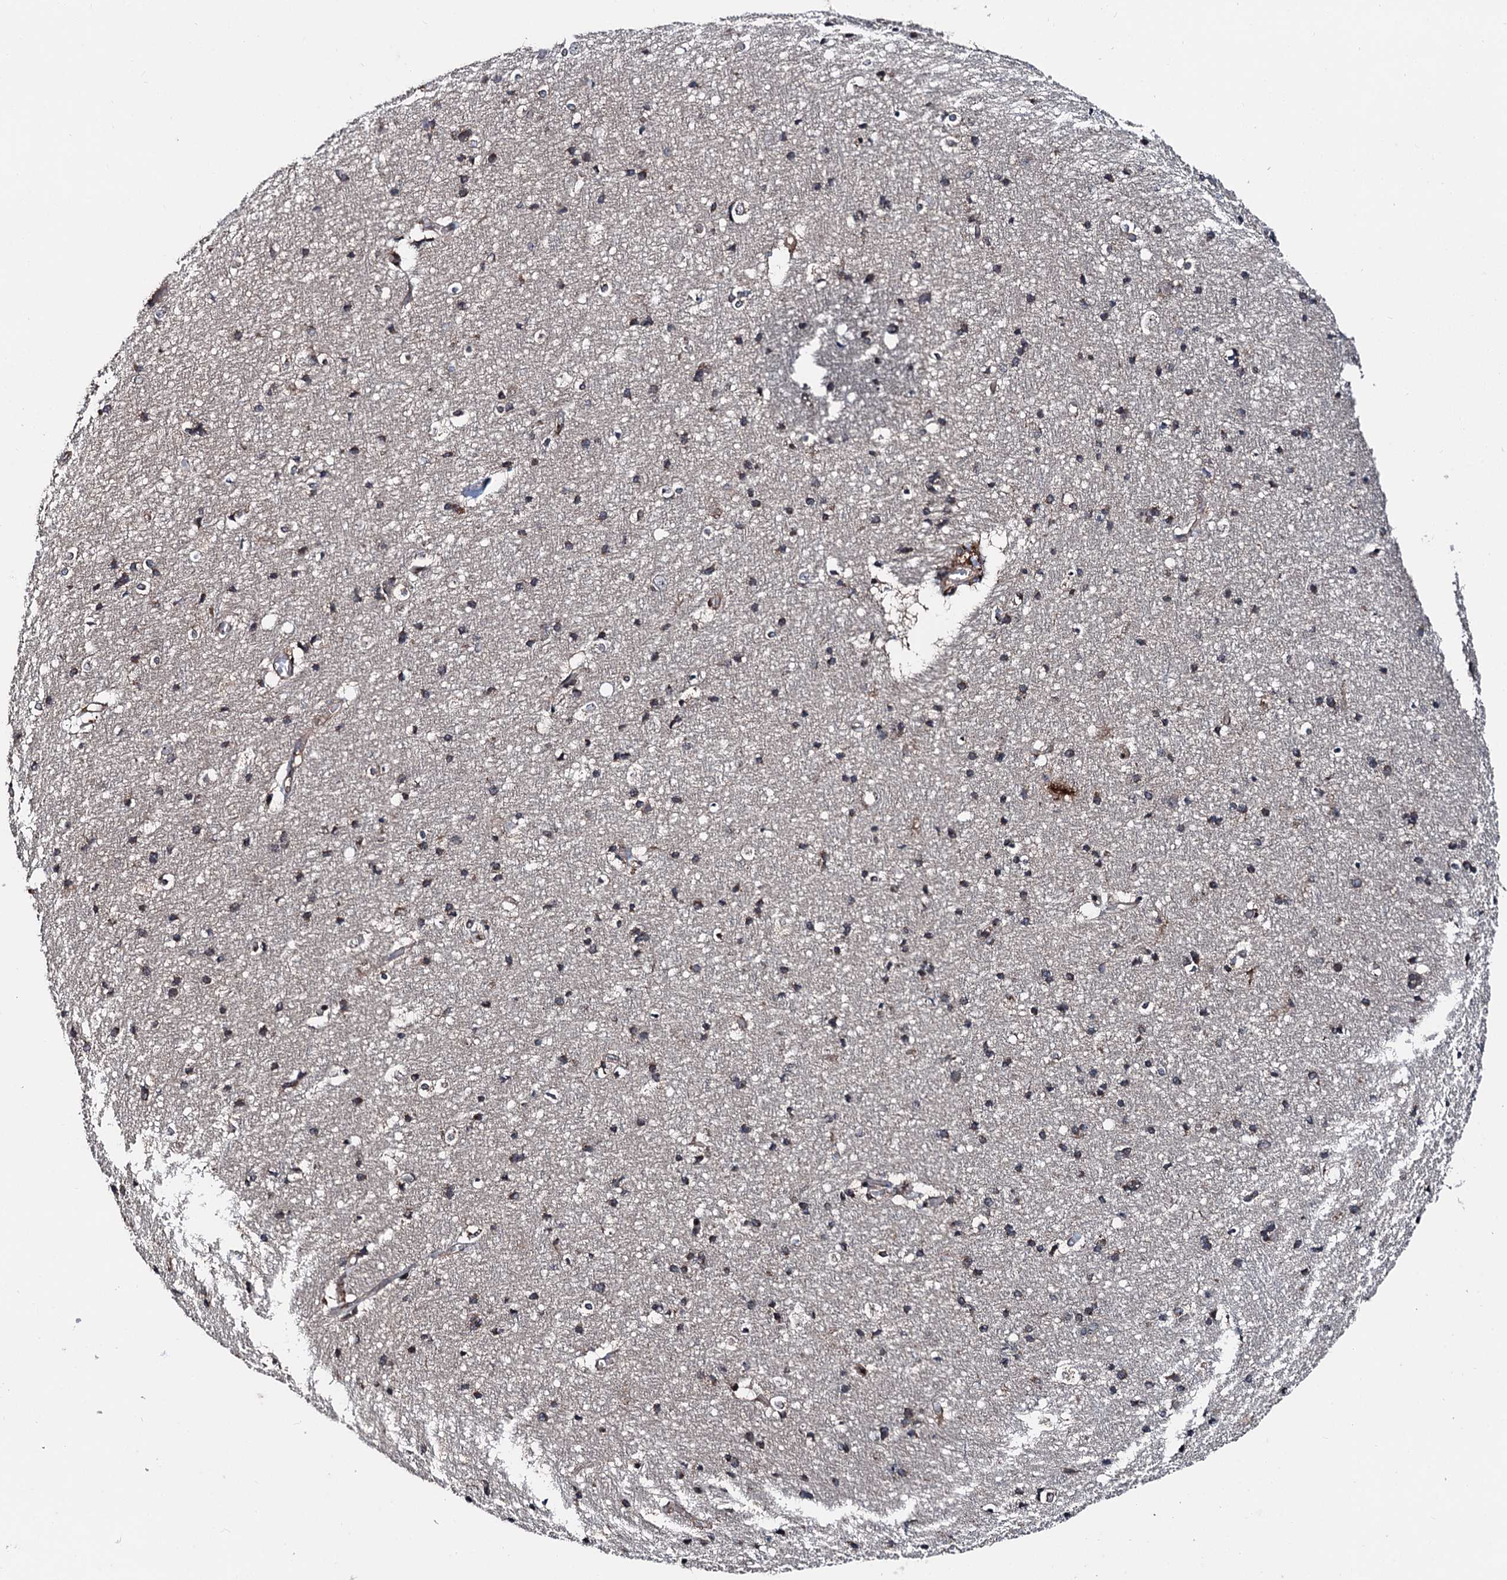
{"staining": {"intensity": "moderate", "quantity": ">75%", "location": "cytoplasmic/membranous"}, "tissue": "cerebral cortex", "cell_type": "Endothelial cells", "image_type": "normal", "snomed": [{"axis": "morphology", "description": "Normal tissue, NOS"}, {"axis": "topography", "description": "Cerebral cortex"}], "caption": "An immunohistochemistry photomicrograph of normal tissue is shown. Protein staining in brown labels moderate cytoplasmic/membranous positivity in cerebral cortex within endothelial cells. Using DAB (3,3'-diaminobenzidine) (brown) and hematoxylin (blue) stains, captured at high magnification using brightfield microscopy.", "gene": "DDIAS", "patient": {"sex": "male", "age": 54}}